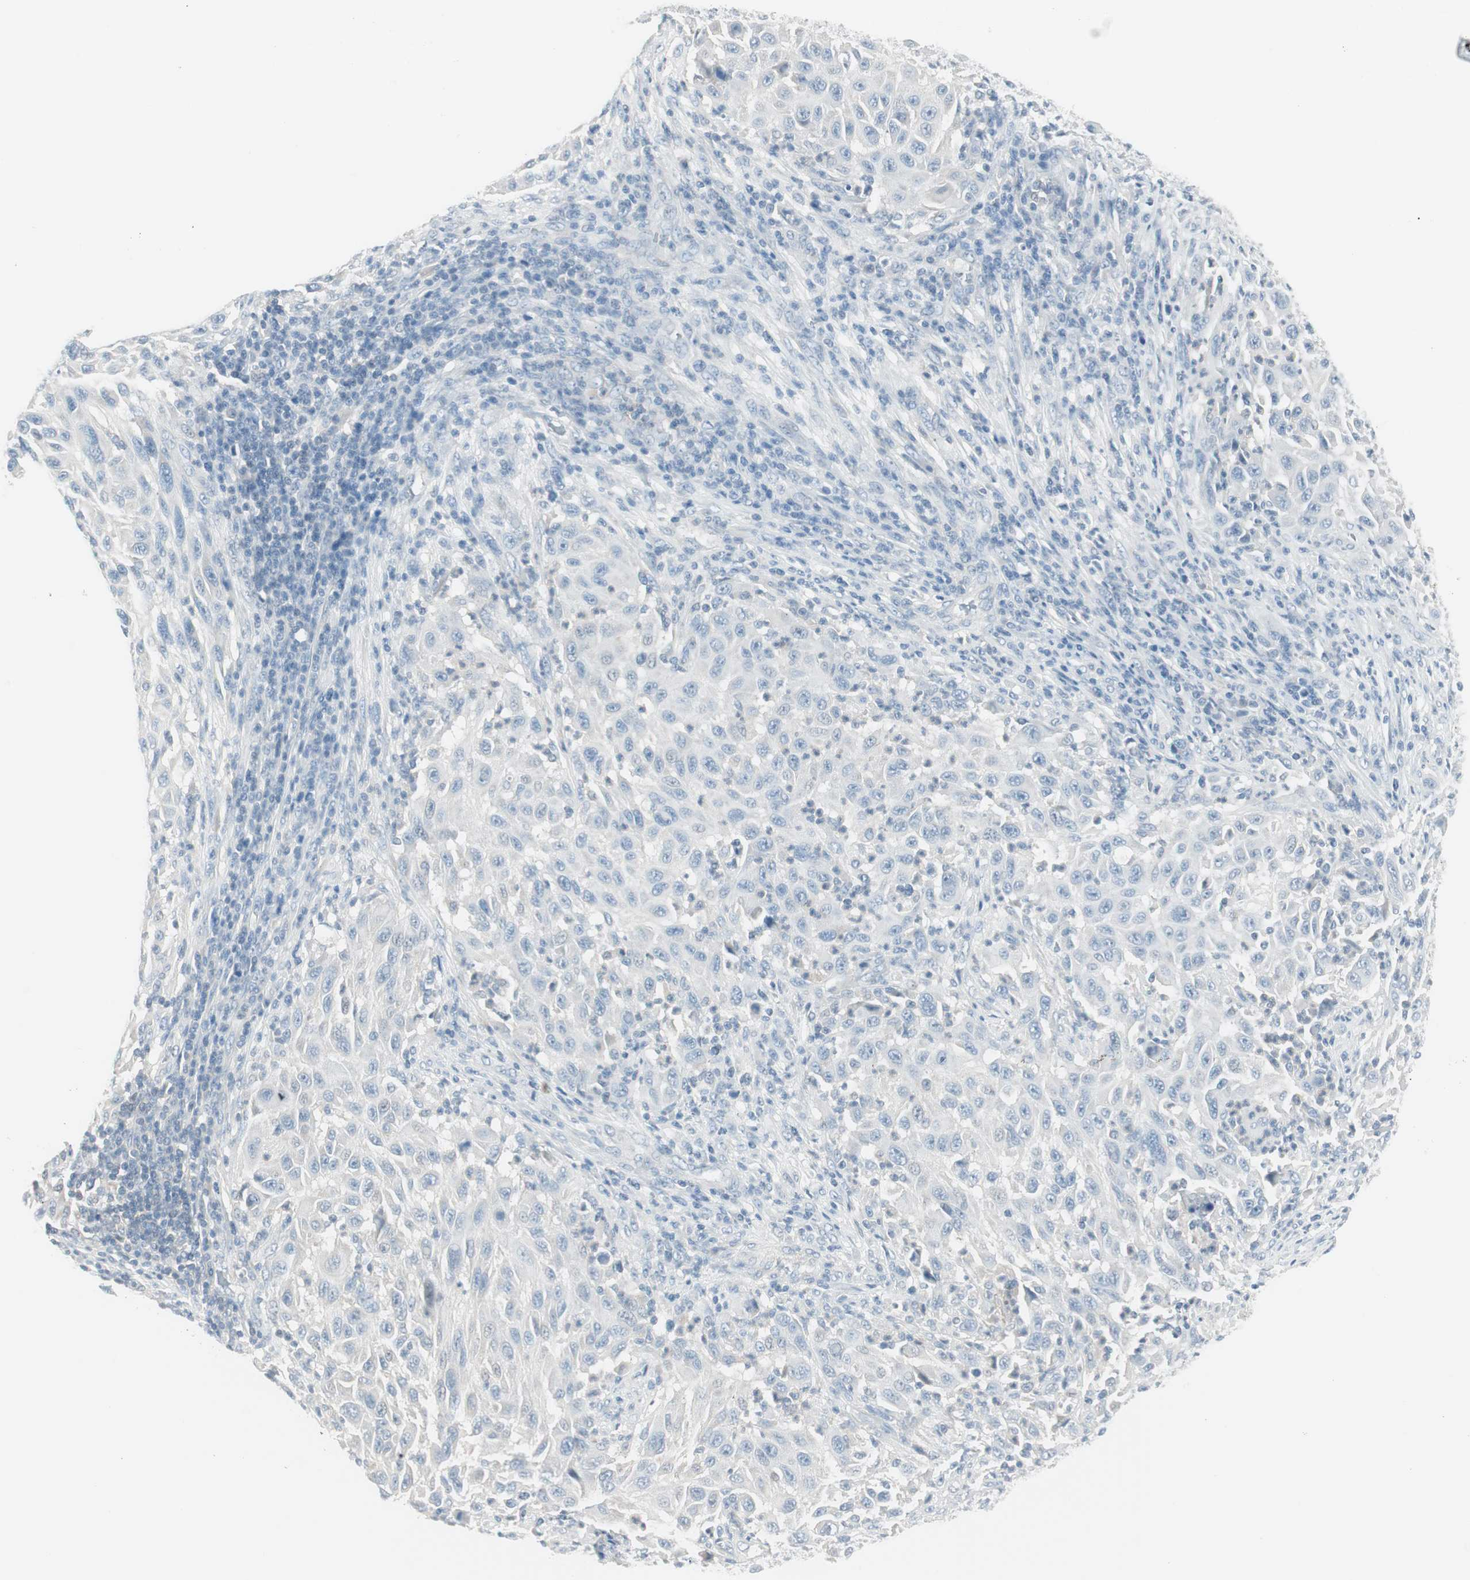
{"staining": {"intensity": "negative", "quantity": "none", "location": "none"}, "tissue": "melanoma", "cell_type": "Tumor cells", "image_type": "cancer", "snomed": [{"axis": "morphology", "description": "Malignant melanoma, Metastatic site"}, {"axis": "topography", "description": "Lymph node"}], "caption": "This is a photomicrograph of immunohistochemistry staining of melanoma, which shows no positivity in tumor cells.", "gene": "ITLN2", "patient": {"sex": "male", "age": 61}}